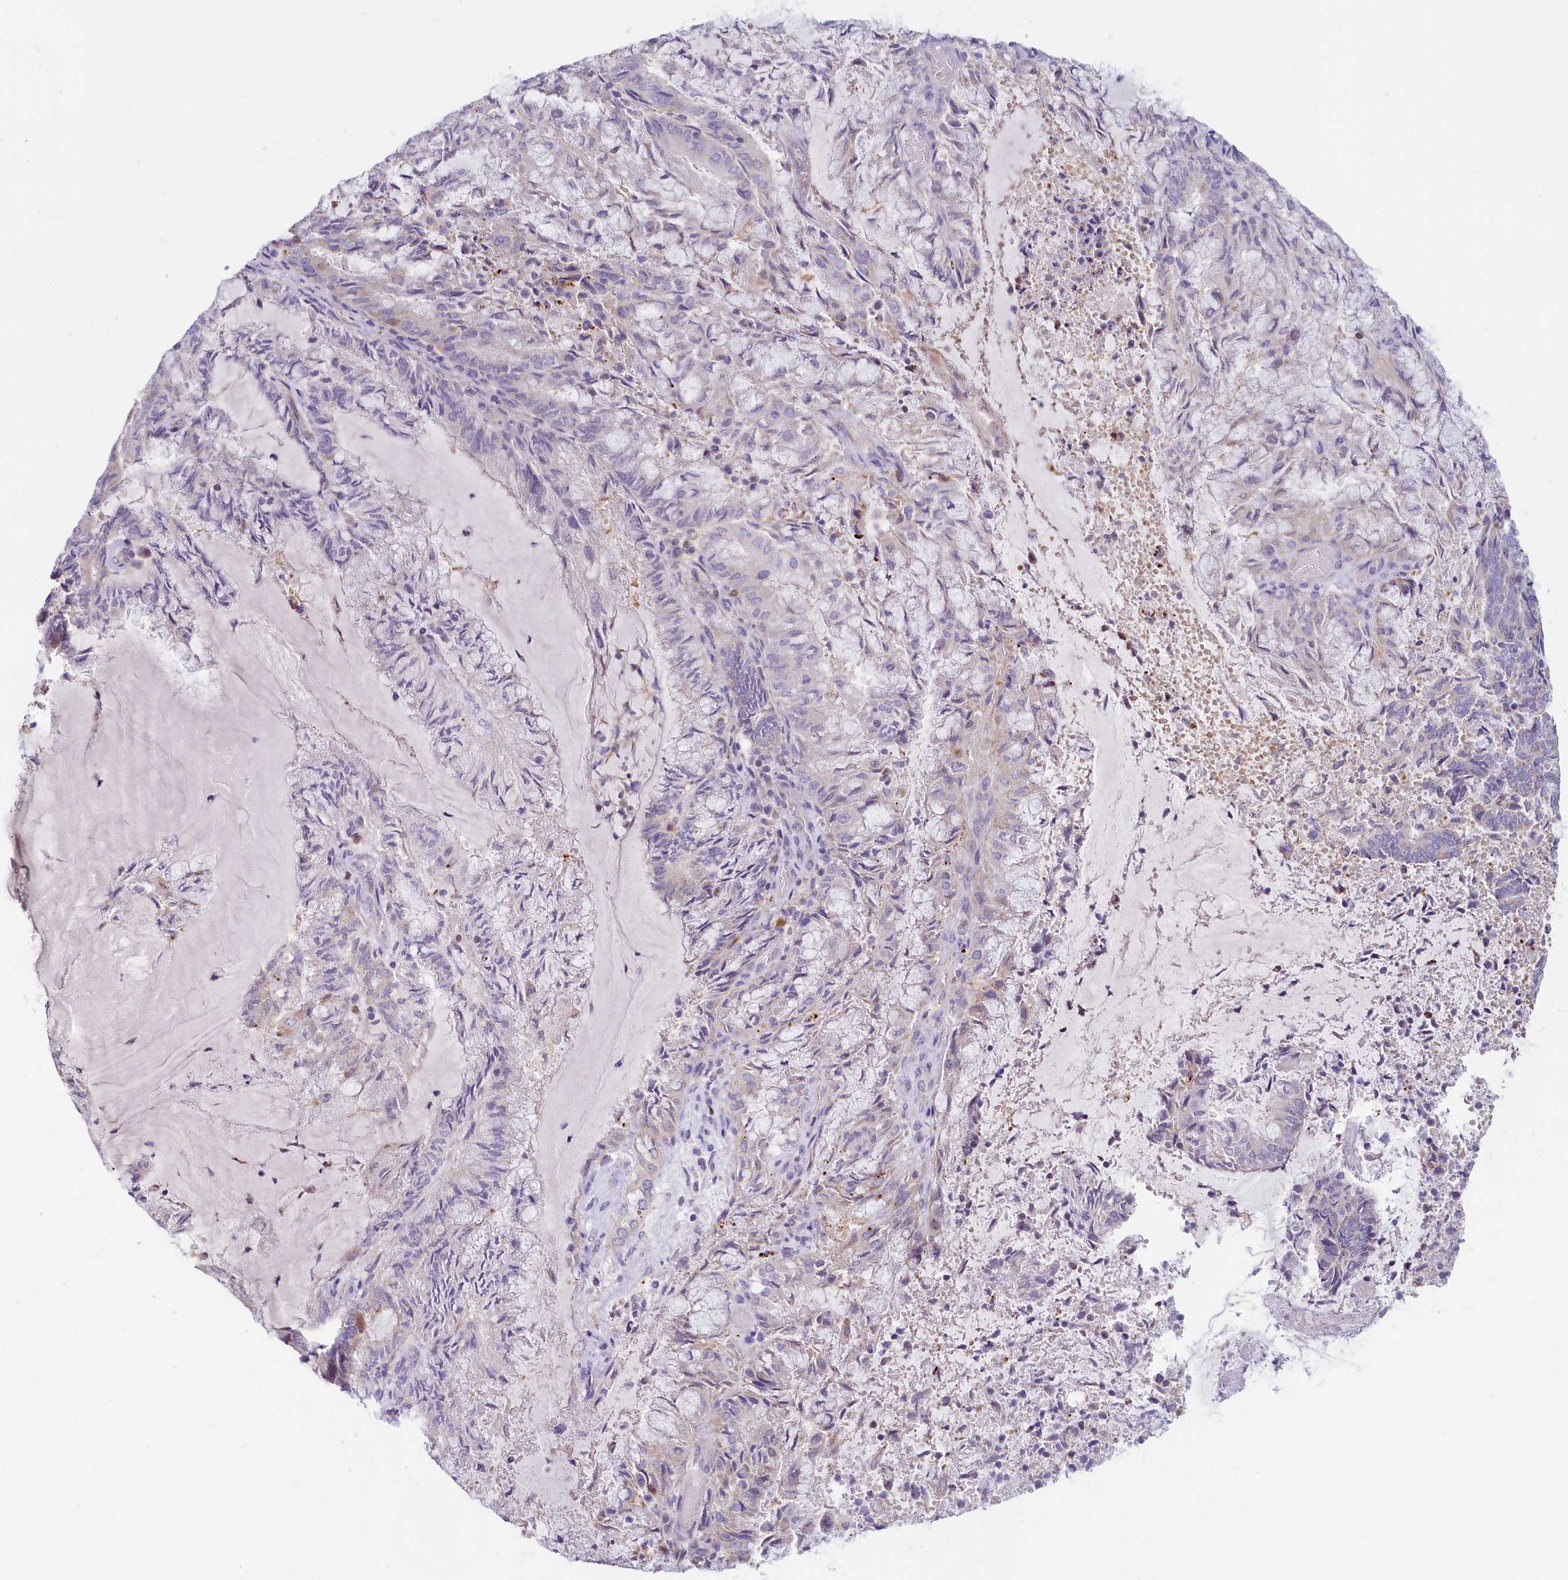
{"staining": {"intensity": "negative", "quantity": "none", "location": "none"}, "tissue": "endometrial cancer", "cell_type": "Tumor cells", "image_type": "cancer", "snomed": [{"axis": "morphology", "description": "Adenocarcinoma, NOS"}, {"axis": "topography", "description": "Endometrium"}], "caption": "This photomicrograph is of endometrial cancer stained with immunohistochemistry to label a protein in brown with the nuclei are counter-stained blue. There is no staining in tumor cells.", "gene": "LMOD3", "patient": {"sex": "female", "age": 80}}